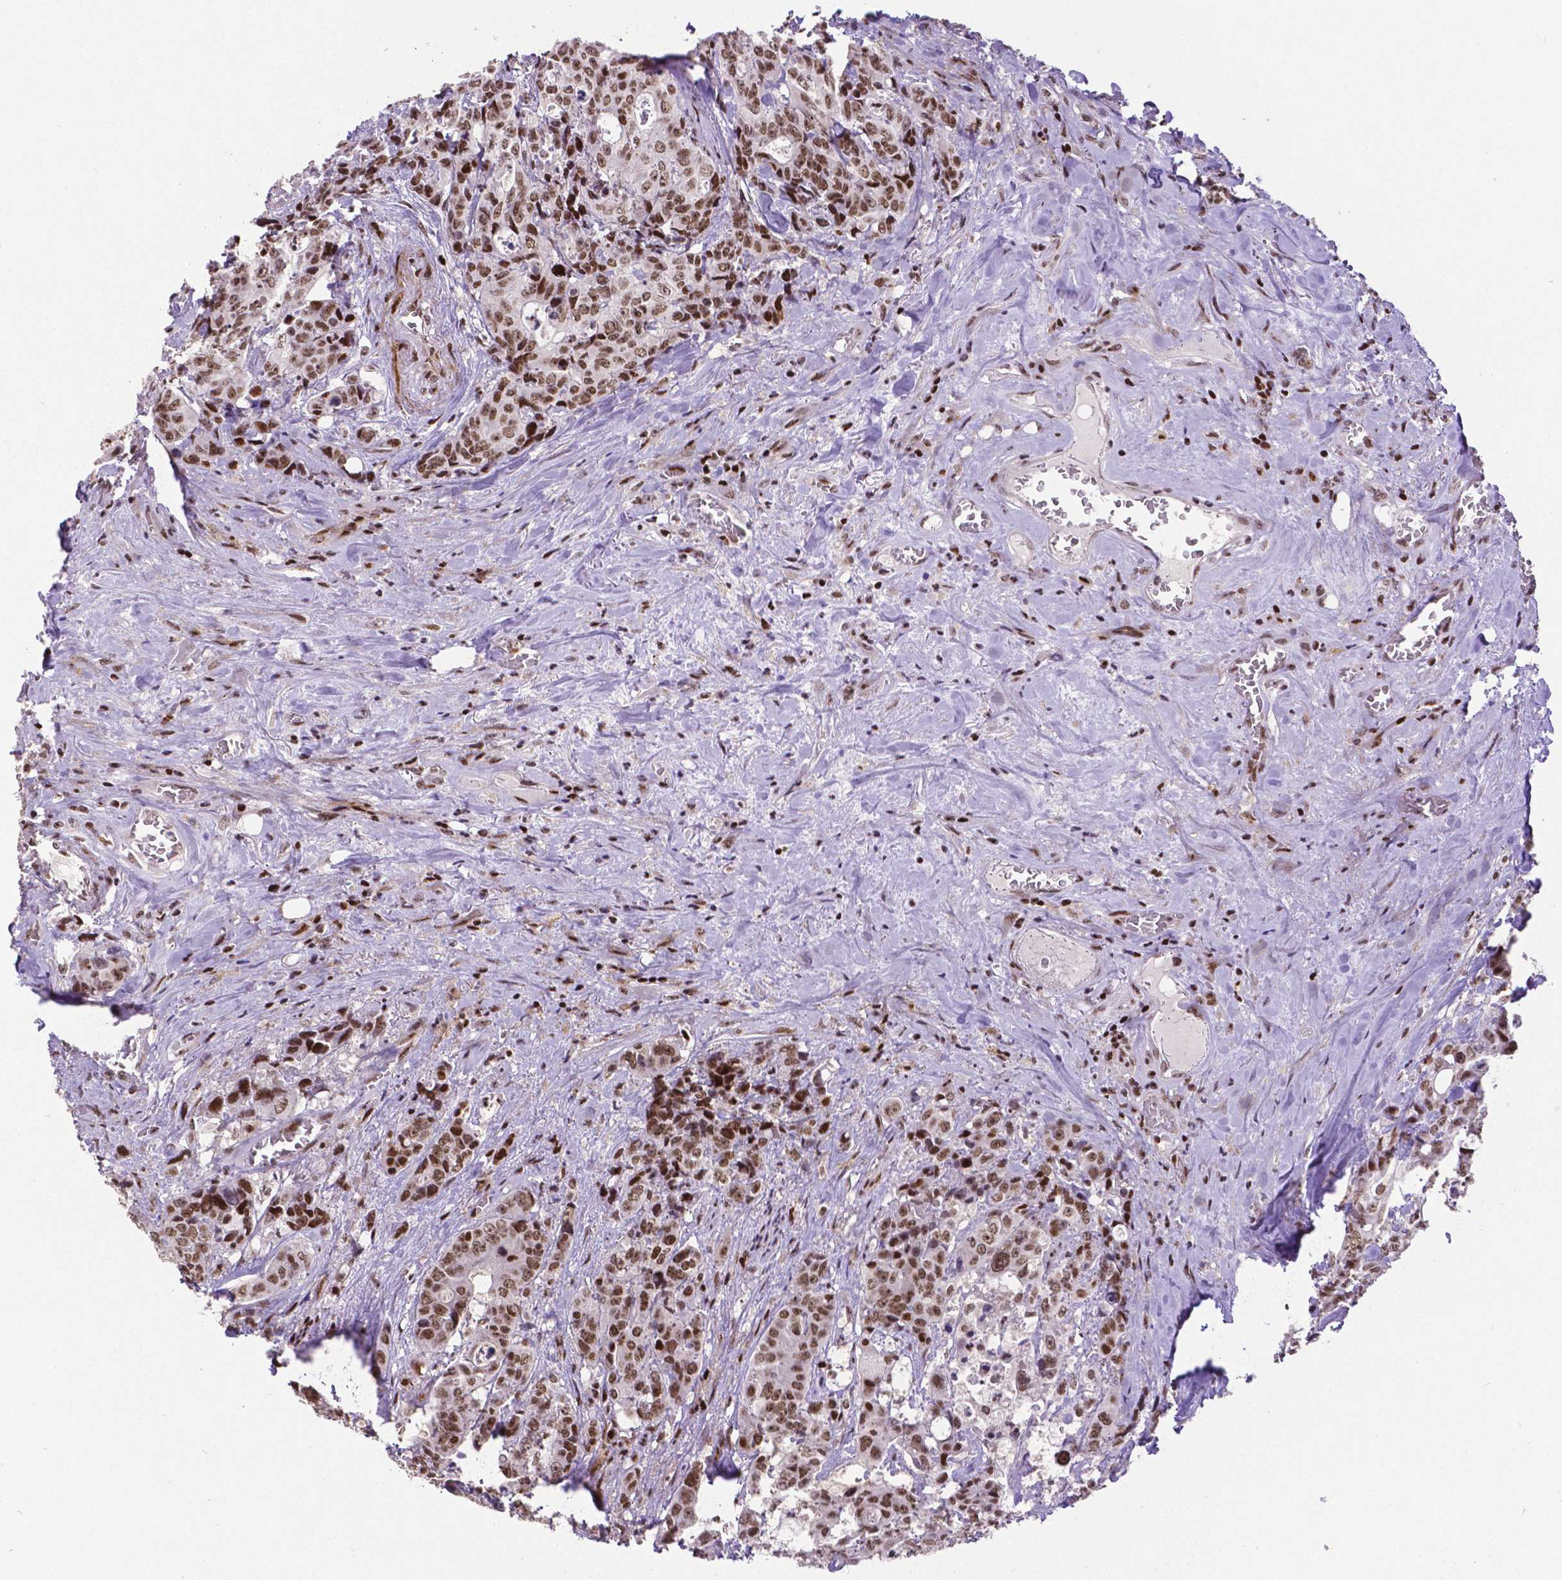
{"staining": {"intensity": "moderate", "quantity": ">75%", "location": "nuclear"}, "tissue": "colorectal cancer", "cell_type": "Tumor cells", "image_type": "cancer", "snomed": [{"axis": "morphology", "description": "Adenocarcinoma, NOS"}, {"axis": "topography", "description": "Rectum"}], "caption": "Colorectal cancer was stained to show a protein in brown. There is medium levels of moderate nuclear positivity in approximately >75% of tumor cells.", "gene": "CTCF", "patient": {"sex": "female", "age": 62}}